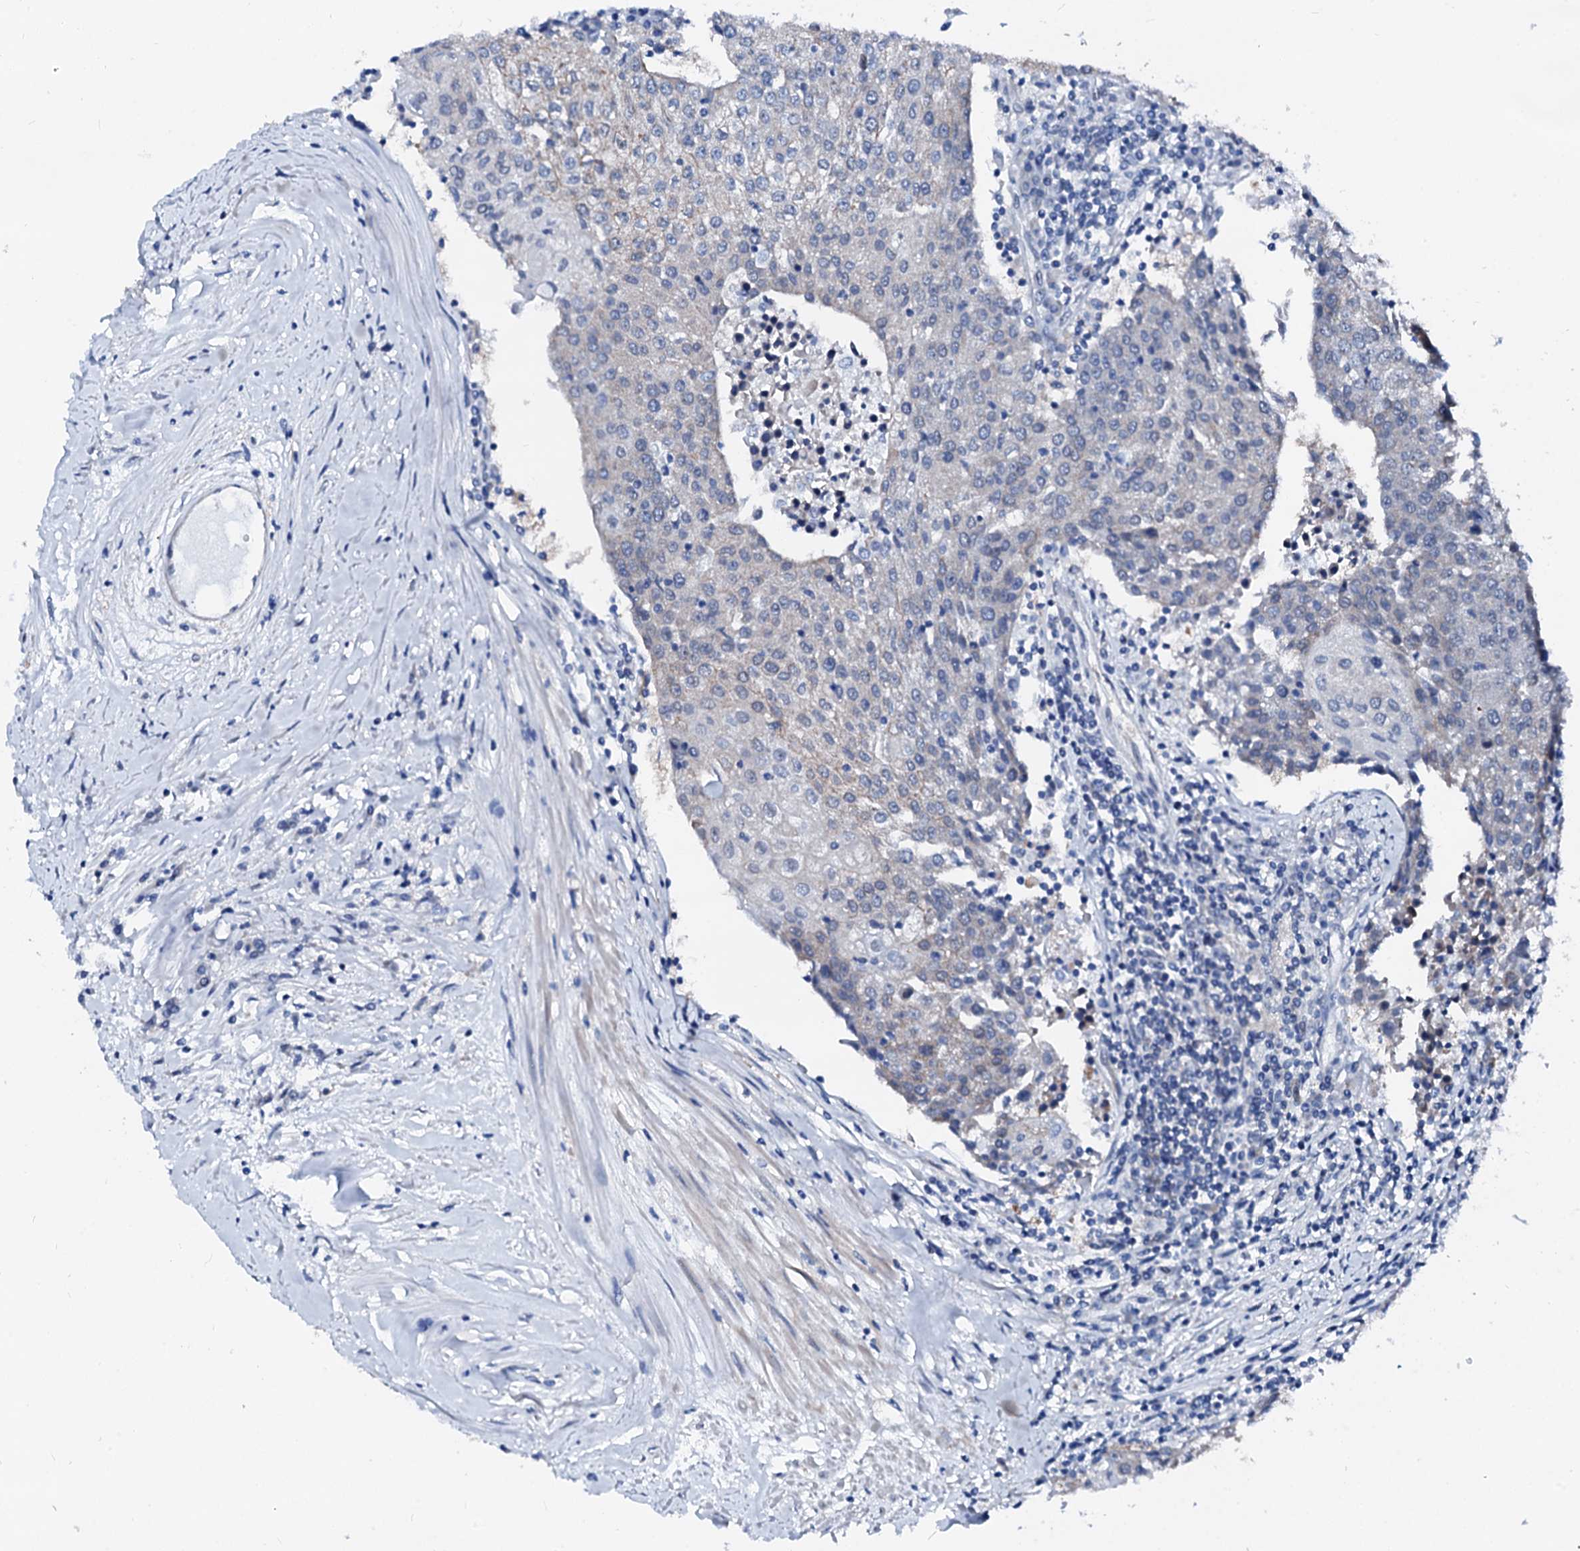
{"staining": {"intensity": "negative", "quantity": "none", "location": "none"}, "tissue": "urothelial cancer", "cell_type": "Tumor cells", "image_type": "cancer", "snomed": [{"axis": "morphology", "description": "Urothelial carcinoma, High grade"}, {"axis": "topography", "description": "Urinary bladder"}], "caption": "This is an IHC micrograph of urothelial cancer. There is no expression in tumor cells.", "gene": "CSN2", "patient": {"sex": "female", "age": 85}}